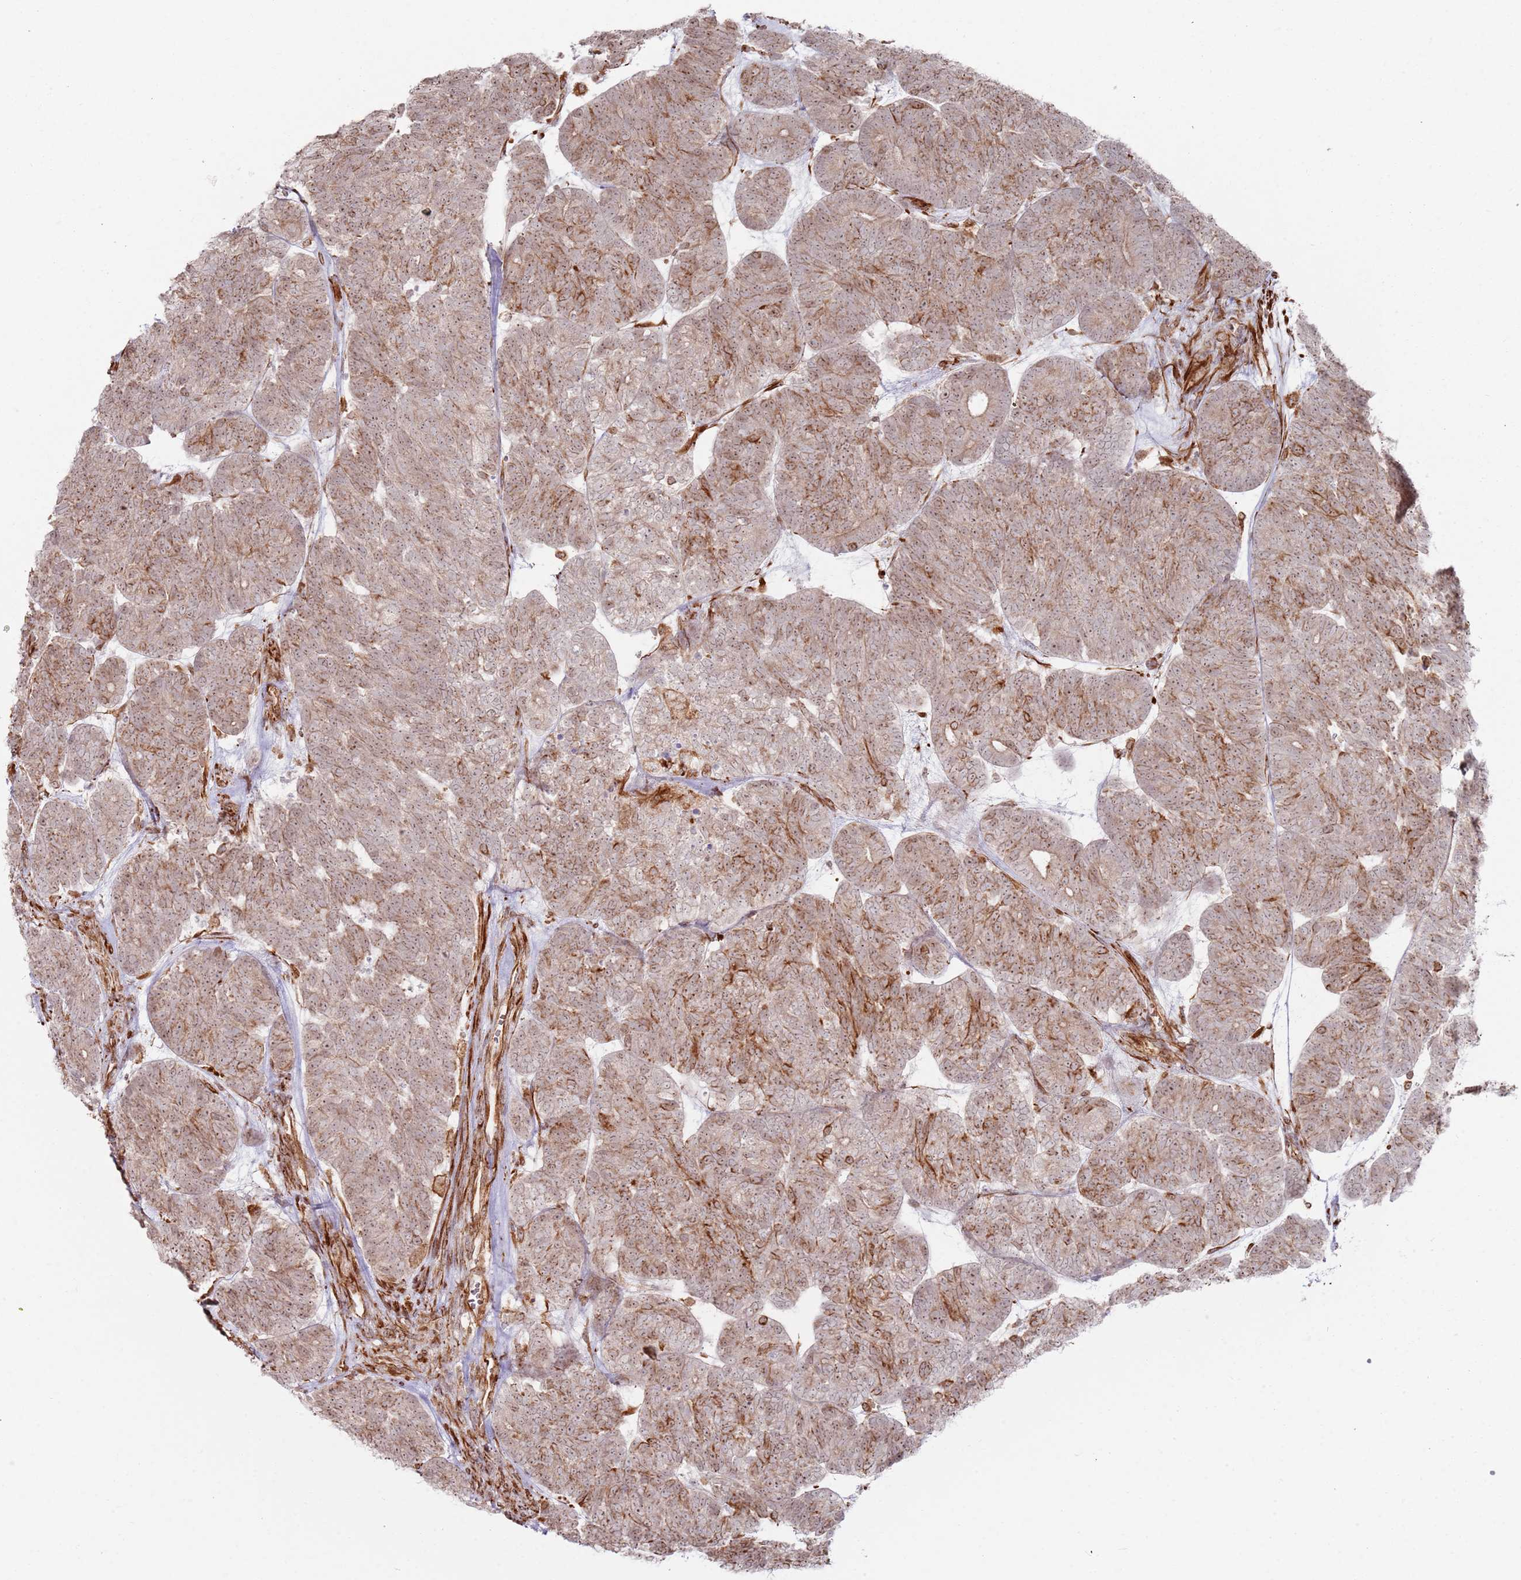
{"staining": {"intensity": "moderate", "quantity": ">75%", "location": "cytoplasmic/membranous,nuclear"}, "tissue": "head and neck cancer", "cell_type": "Tumor cells", "image_type": "cancer", "snomed": [{"axis": "morphology", "description": "Adenocarcinoma, NOS"}, {"axis": "topography", "description": "Head-Neck"}], "caption": "A histopathology image of human head and neck adenocarcinoma stained for a protein exhibits moderate cytoplasmic/membranous and nuclear brown staining in tumor cells. (Stains: DAB in brown, nuclei in blue, Microscopy: brightfield microscopy at high magnification).", "gene": "PHF21A", "patient": {"sex": "female", "age": 81}}